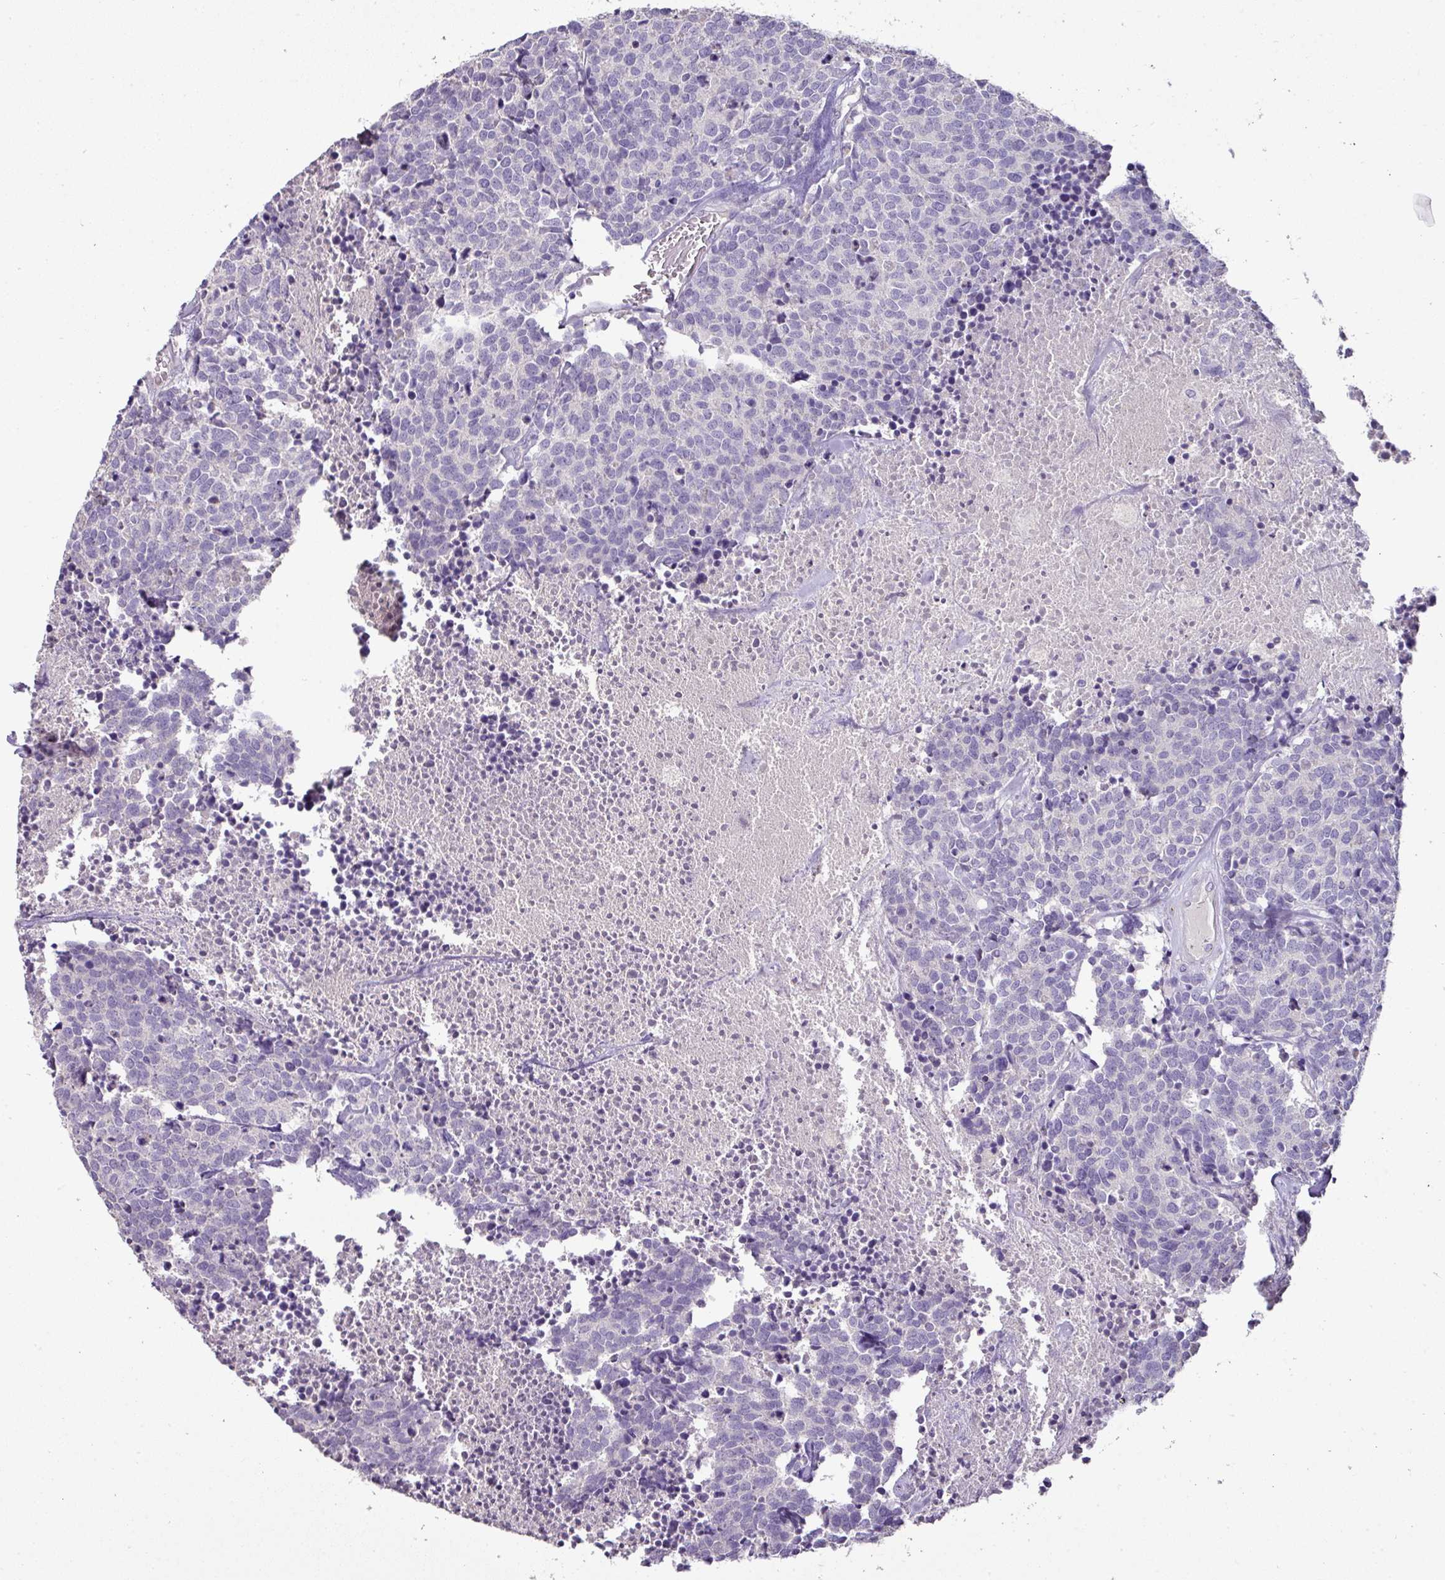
{"staining": {"intensity": "negative", "quantity": "none", "location": "none"}, "tissue": "carcinoid", "cell_type": "Tumor cells", "image_type": "cancer", "snomed": [{"axis": "morphology", "description": "Carcinoid, malignant, NOS"}, {"axis": "topography", "description": "Skin"}], "caption": "Immunohistochemistry (IHC) of human carcinoid (malignant) demonstrates no expression in tumor cells.", "gene": "BRINP2", "patient": {"sex": "female", "age": 79}}